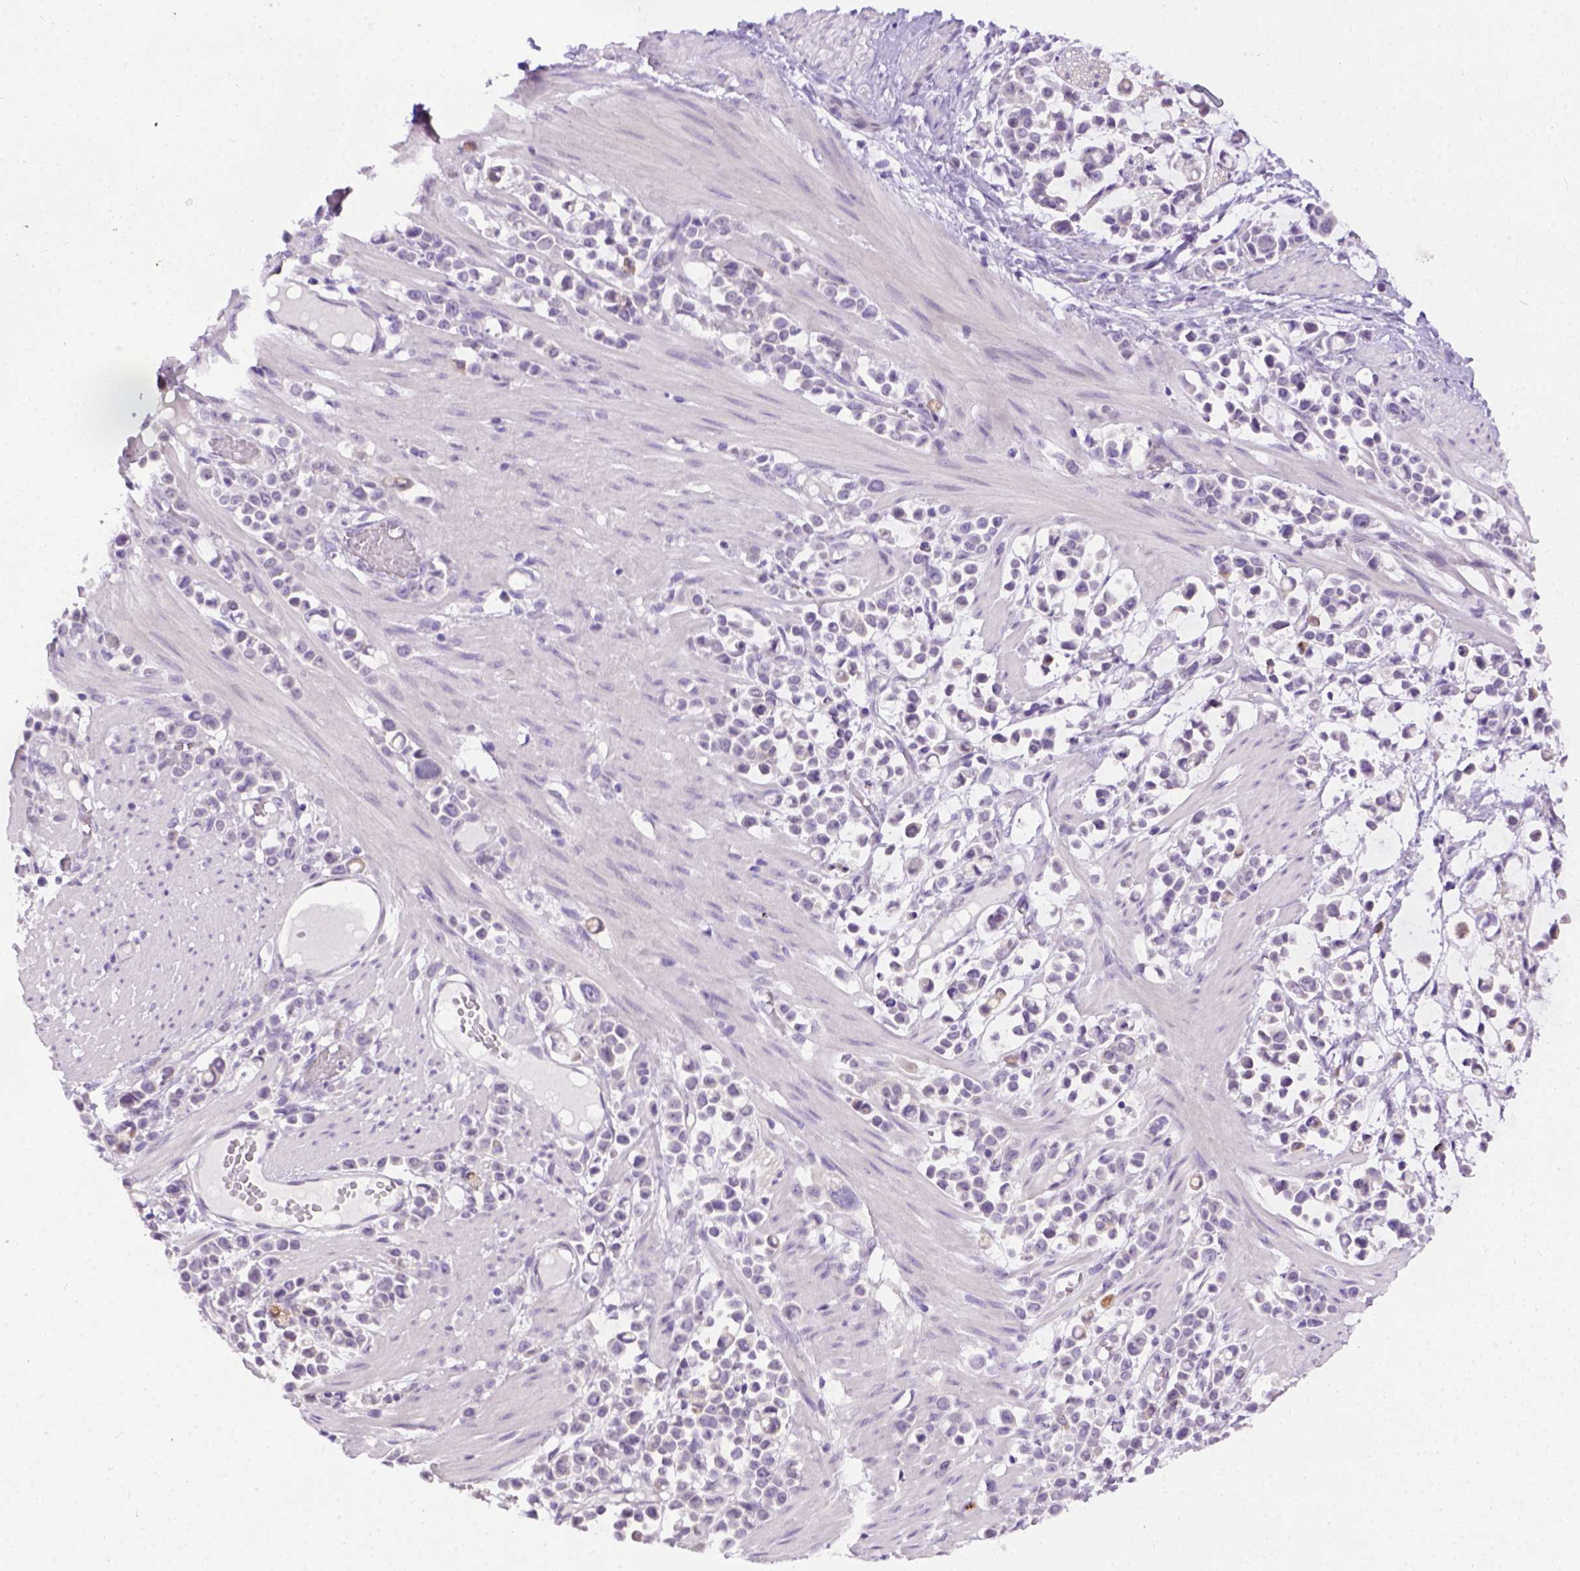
{"staining": {"intensity": "negative", "quantity": "none", "location": "none"}, "tissue": "stomach cancer", "cell_type": "Tumor cells", "image_type": "cancer", "snomed": [{"axis": "morphology", "description": "Adenocarcinoma, NOS"}, {"axis": "topography", "description": "Stomach"}], "caption": "This photomicrograph is of adenocarcinoma (stomach) stained with IHC to label a protein in brown with the nuclei are counter-stained blue. There is no expression in tumor cells.", "gene": "FAM184B", "patient": {"sex": "male", "age": 82}}